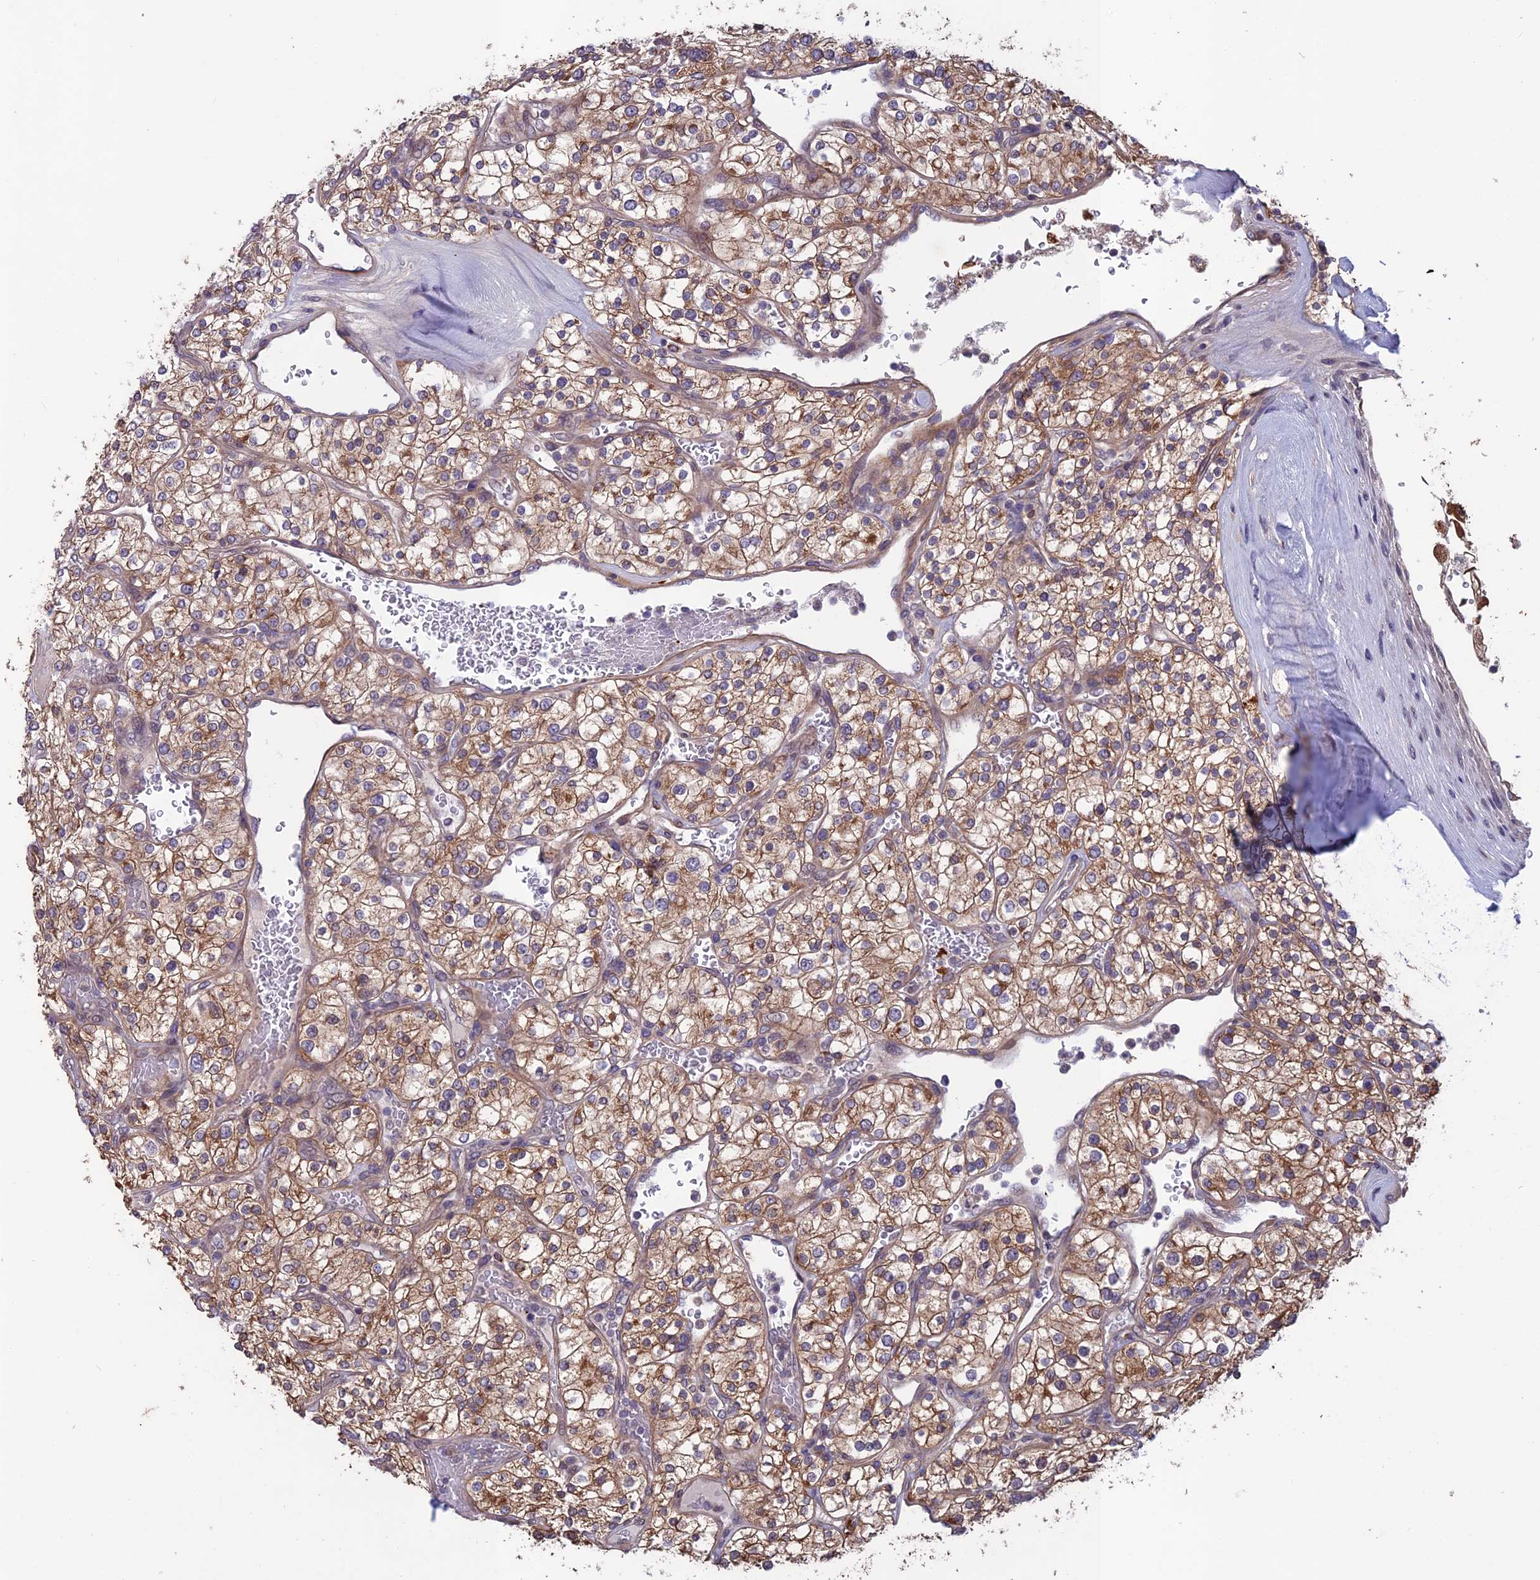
{"staining": {"intensity": "moderate", "quantity": ">75%", "location": "cytoplasmic/membranous"}, "tissue": "renal cancer", "cell_type": "Tumor cells", "image_type": "cancer", "snomed": [{"axis": "morphology", "description": "Adenocarcinoma, NOS"}, {"axis": "topography", "description": "Kidney"}], "caption": "Immunohistochemistry (IHC) of renal adenocarcinoma demonstrates medium levels of moderate cytoplasmic/membranous staining in approximately >75% of tumor cells. The staining was performed using DAB, with brown indicating positive protein expression. Nuclei are stained blue with hematoxylin.", "gene": "MAST2", "patient": {"sex": "male", "age": 80}}